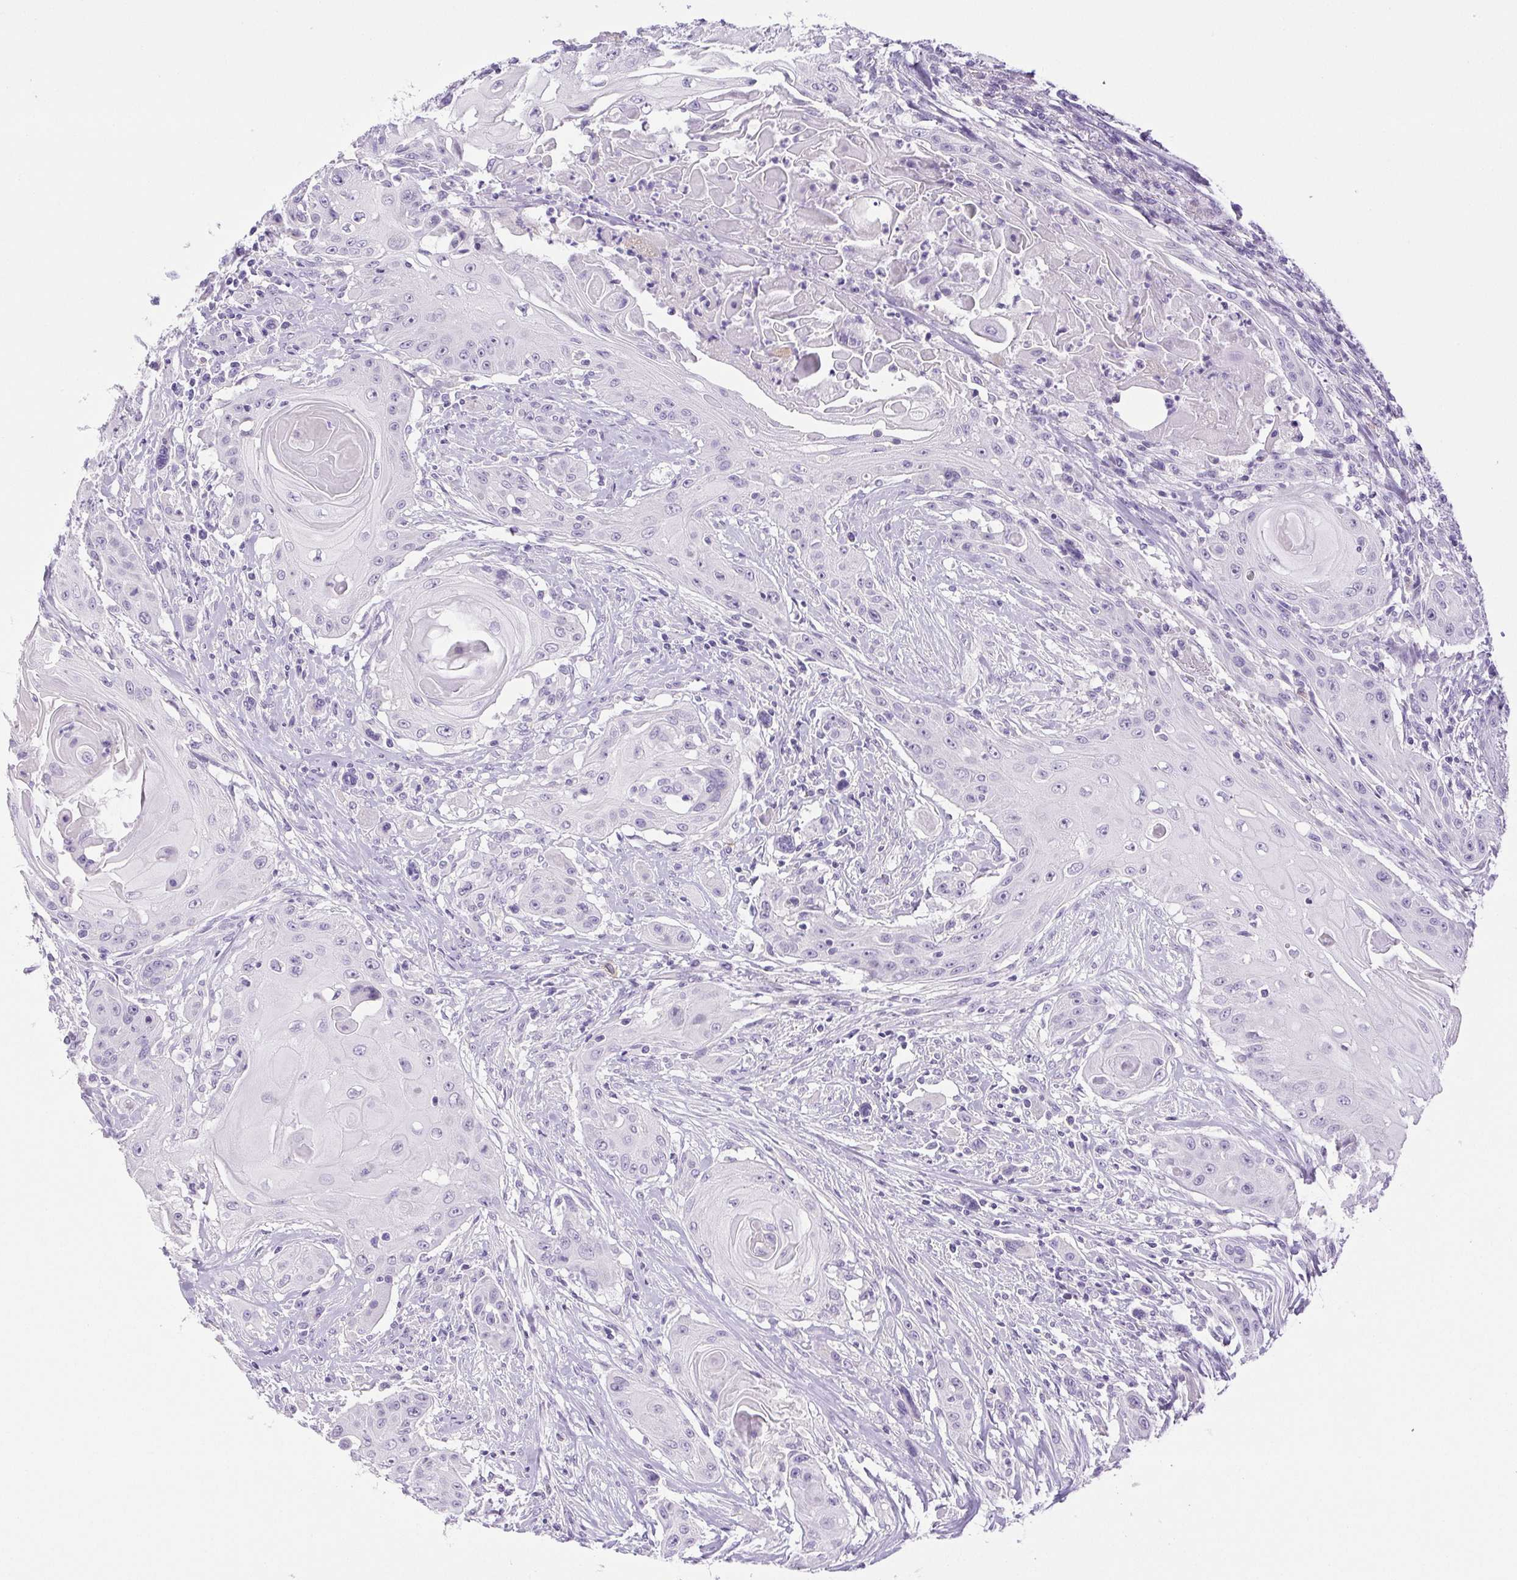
{"staining": {"intensity": "negative", "quantity": "none", "location": "none"}, "tissue": "head and neck cancer", "cell_type": "Tumor cells", "image_type": "cancer", "snomed": [{"axis": "morphology", "description": "Squamous cell carcinoma, NOS"}, {"axis": "topography", "description": "Oral tissue"}, {"axis": "topography", "description": "Head-Neck"}, {"axis": "topography", "description": "Neck, NOS"}], "caption": "The photomicrograph demonstrates no staining of tumor cells in squamous cell carcinoma (head and neck).", "gene": "PAPPA2", "patient": {"sex": "female", "age": 55}}